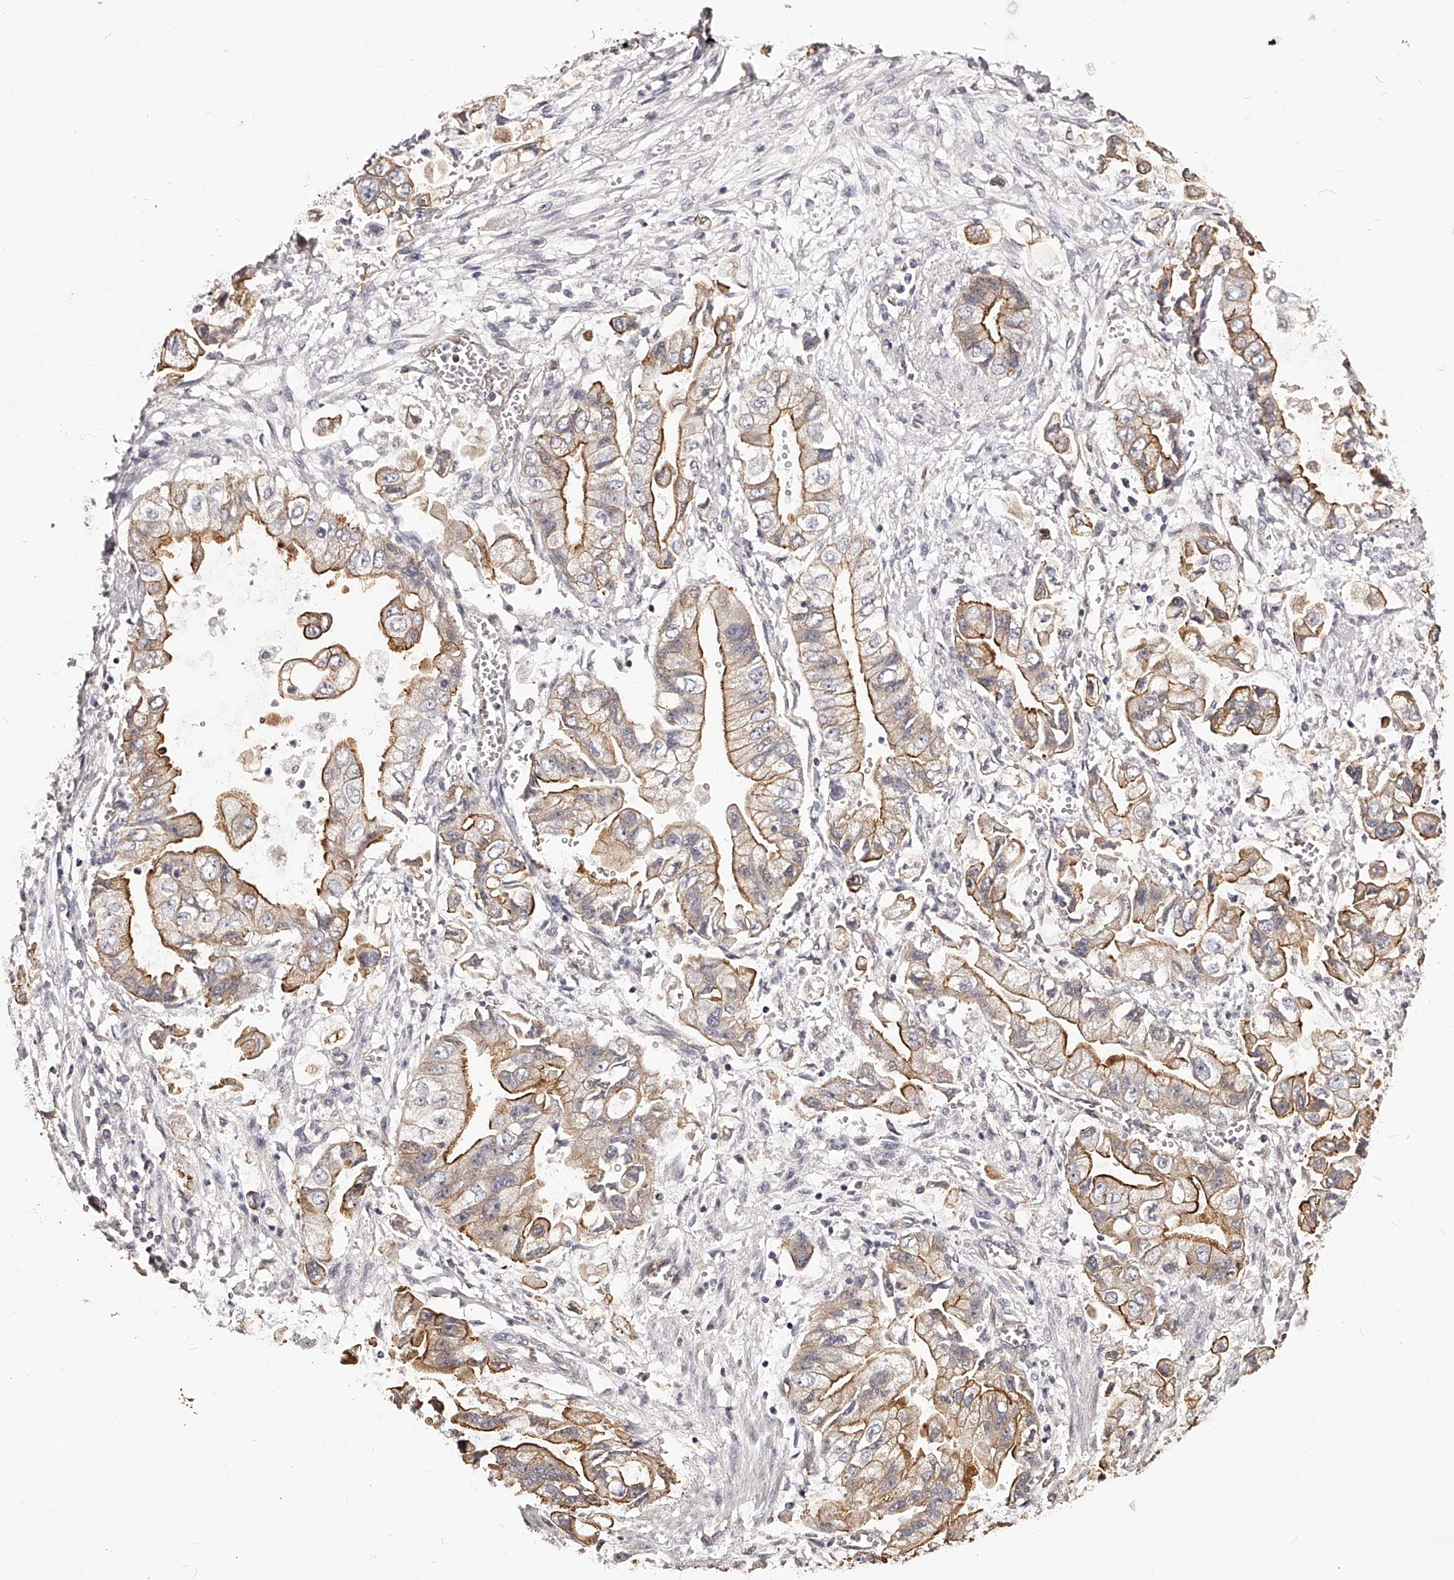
{"staining": {"intensity": "moderate", "quantity": ">75%", "location": "cytoplasmic/membranous"}, "tissue": "stomach cancer", "cell_type": "Tumor cells", "image_type": "cancer", "snomed": [{"axis": "morphology", "description": "Adenocarcinoma, NOS"}, {"axis": "topography", "description": "Stomach"}], "caption": "Immunohistochemical staining of stomach cancer (adenocarcinoma) reveals medium levels of moderate cytoplasmic/membranous staining in approximately >75% of tumor cells.", "gene": "LTV1", "patient": {"sex": "male", "age": 62}}